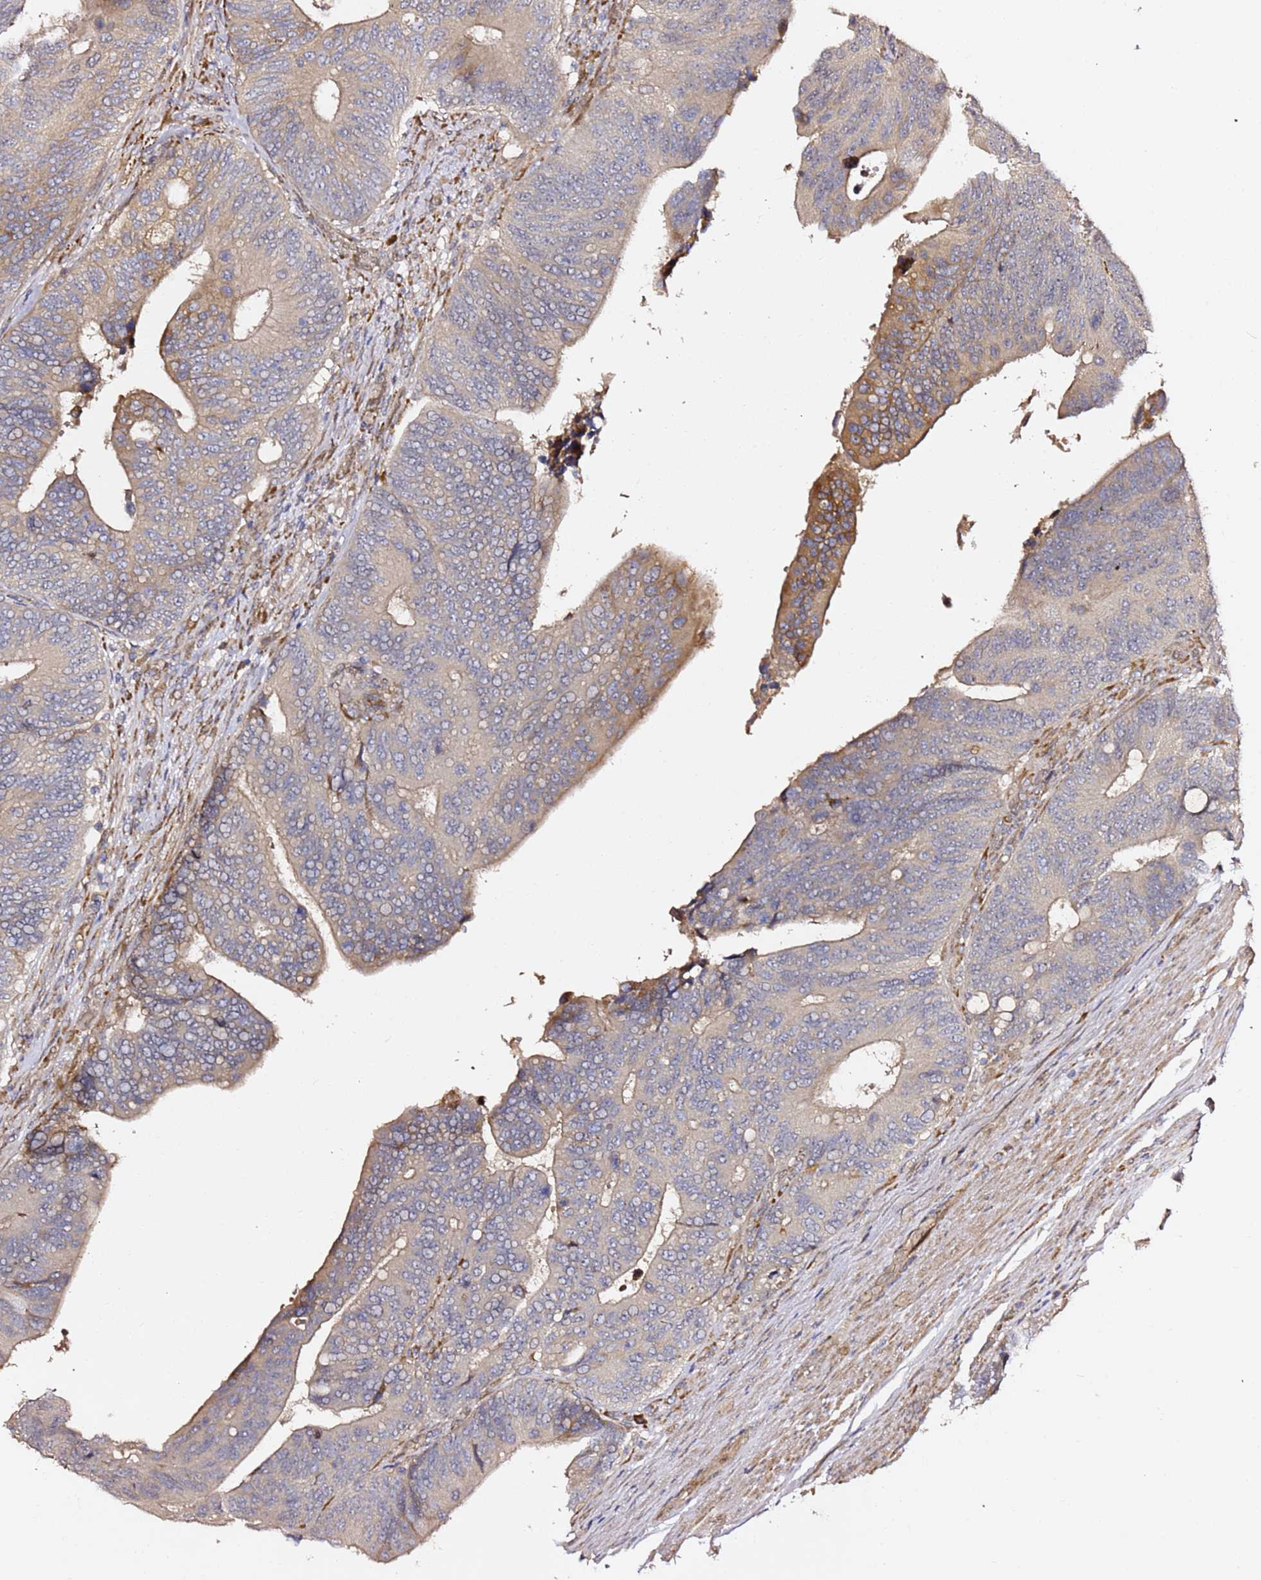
{"staining": {"intensity": "weak", "quantity": "<25%", "location": "cytoplasmic/membranous"}, "tissue": "colorectal cancer", "cell_type": "Tumor cells", "image_type": "cancer", "snomed": [{"axis": "morphology", "description": "Adenocarcinoma, NOS"}, {"axis": "topography", "description": "Colon"}], "caption": "DAB (3,3'-diaminobenzidine) immunohistochemical staining of adenocarcinoma (colorectal) shows no significant staining in tumor cells. (DAB immunohistochemistry, high magnification).", "gene": "HSD17B7", "patient": {"sex": "male", "age": 87}}